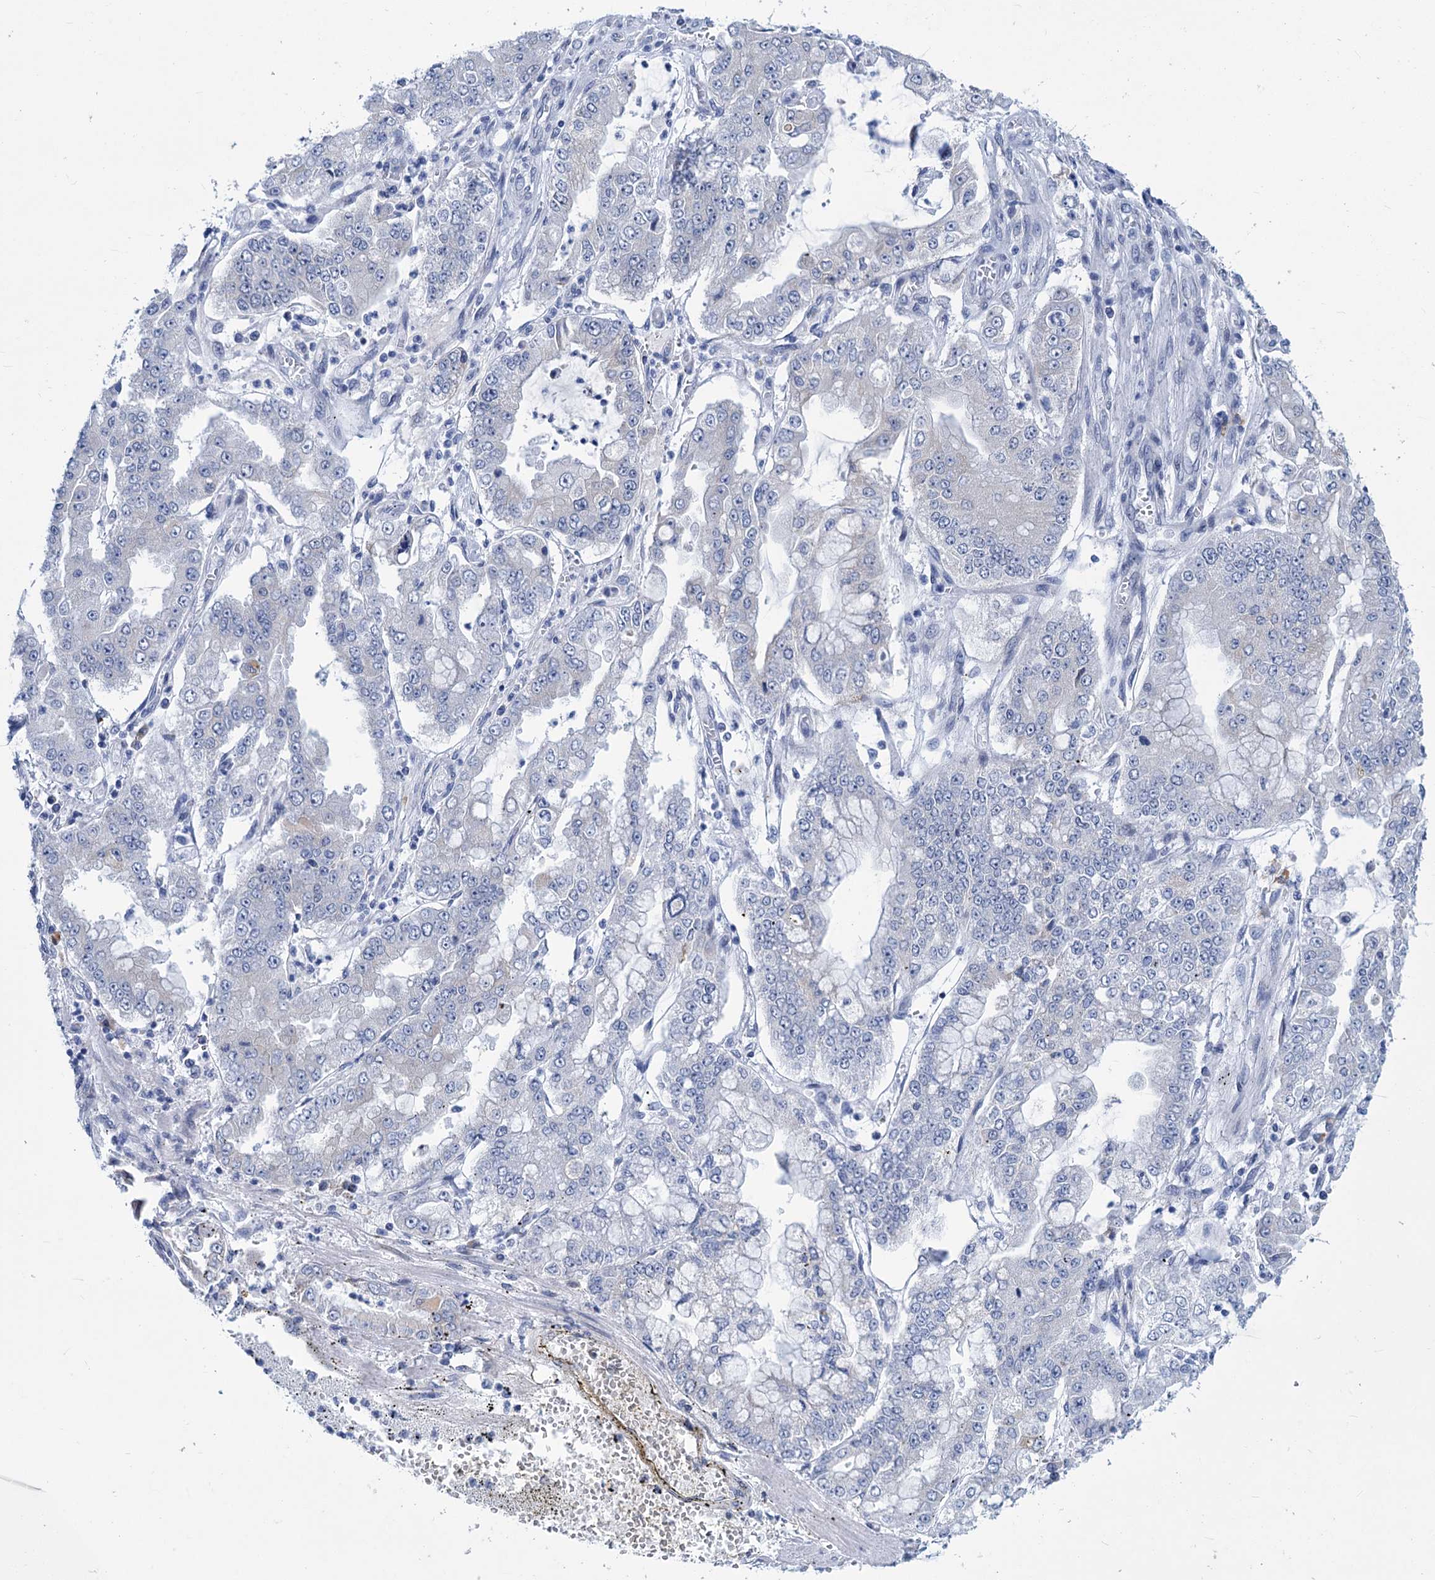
{"staining": {"intensity": "negative", "quantity": "none", "location": "none"}, "tissue": "stomach cancer", "cell_type": "Tumor cells", "image_type": "cancer", "snomed": [{"axis": "morphology", "description": "Adenocarcinoma, NOS"}, {"axis": "topography", "description": "Stomach"}], "caption": "A high-resolution micrograph shows immunohistochemistry staining of stomach cancer, which shows no significant positivity in tumor cells.", "gene": "NEU3", "patient": {"sex": "male", "age": 76}}